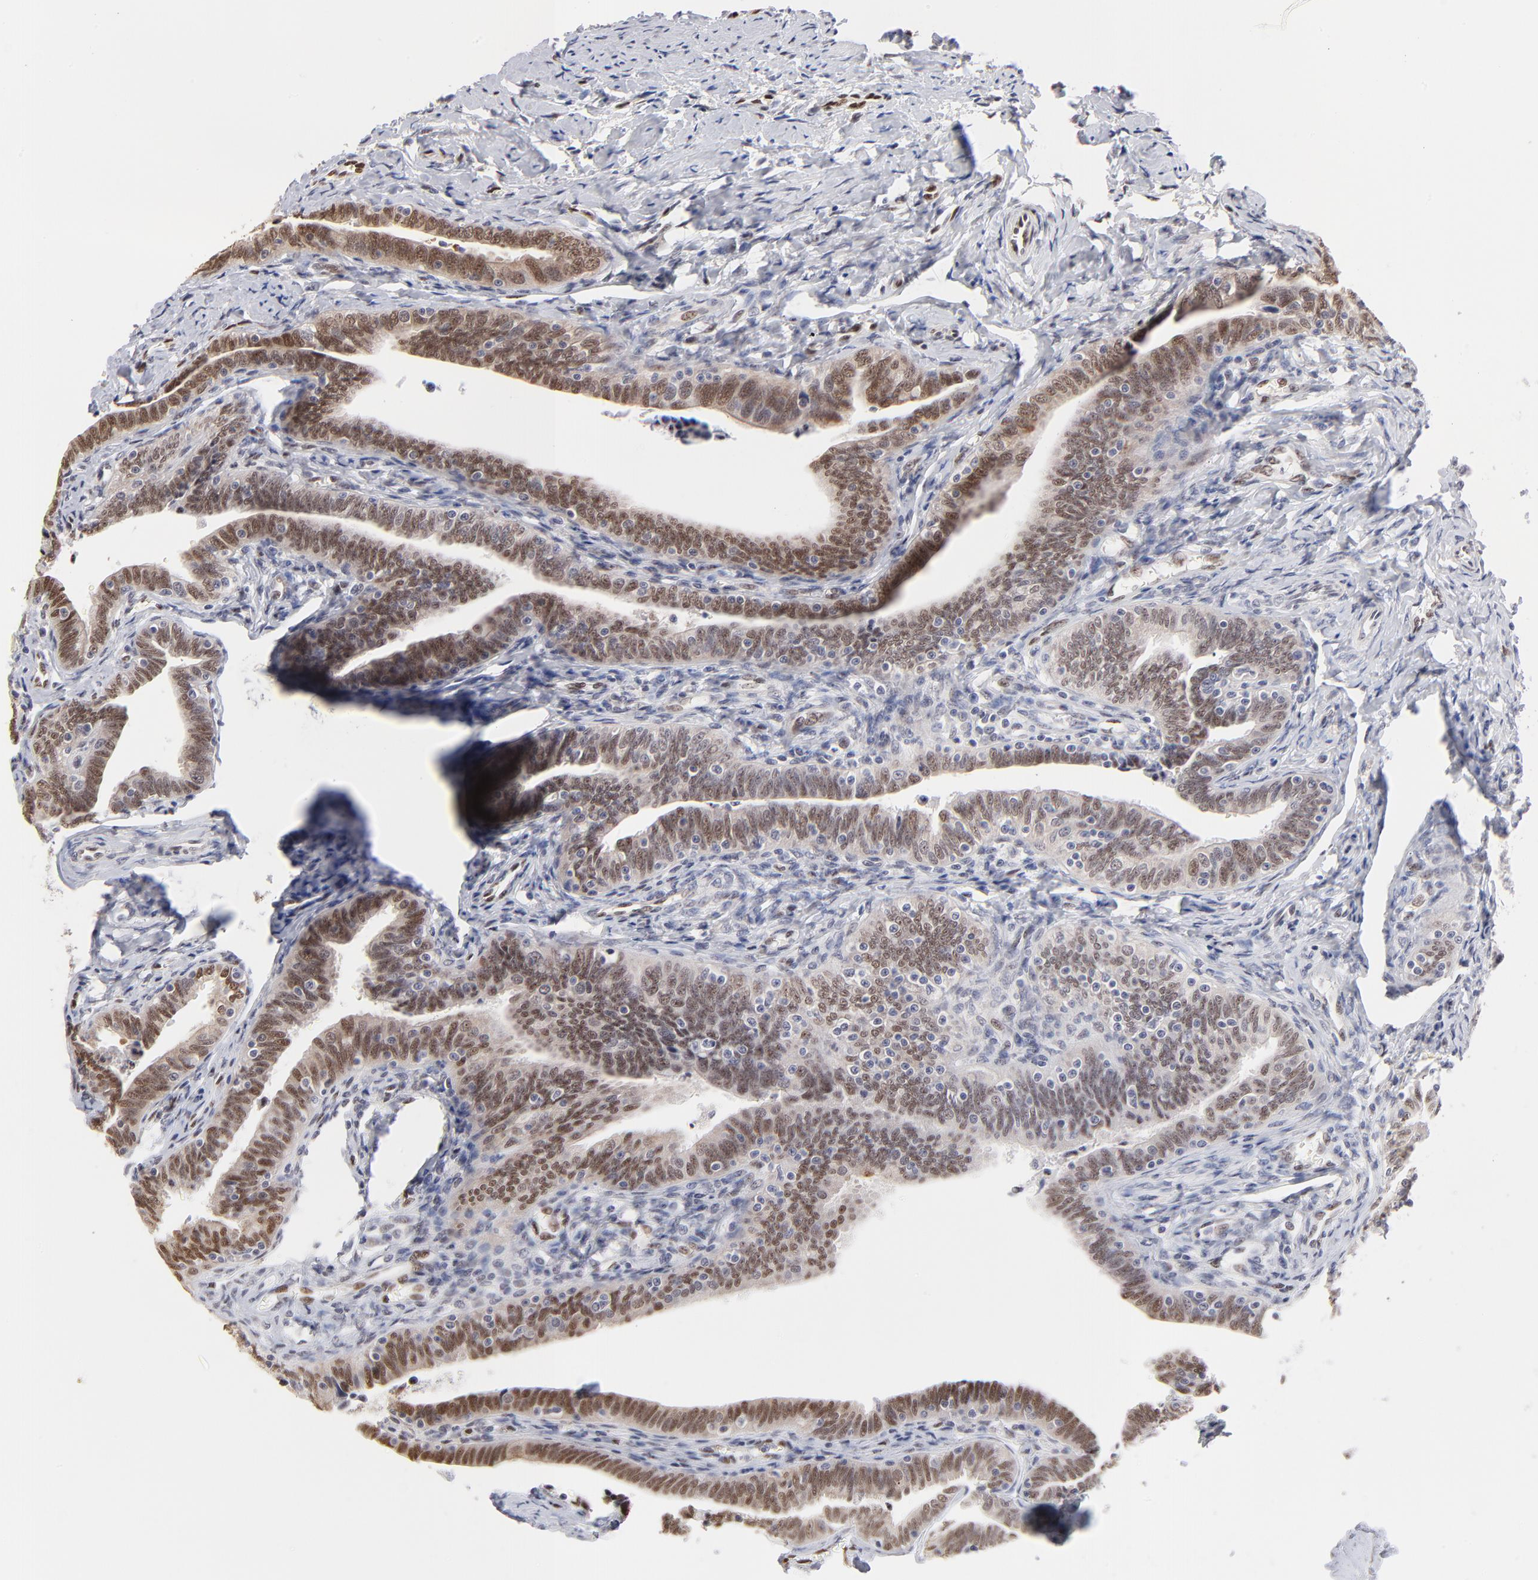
{"staining": {"intensity": "moderate", "quantity": ">75%", "location": "nuclear"}, "tissue": "fallopian tube", "cell_type": "Glandular cells", "image_type": "normal", "snomed": [{"axis": "morphology", "description": "Normal tissue, NOS"}, {"axis": "topography", "description": "Fallopian tube"}, {"axis": "topography", "description": "Ovary"}], "caption": "The photomicrograph shows immunohistochemical staining of unremarkable fallopian tube. There is moderate nuclear positivity is identified in about >75% of glandular cells. (Stains: DAB (3,3'-diaminobenzidine) in brown, nuclei in blue, Microscopy: brightfield microscopy at high magnification).", "gene": "STAT3", "patient": {"sex": "female", "age": 69}}